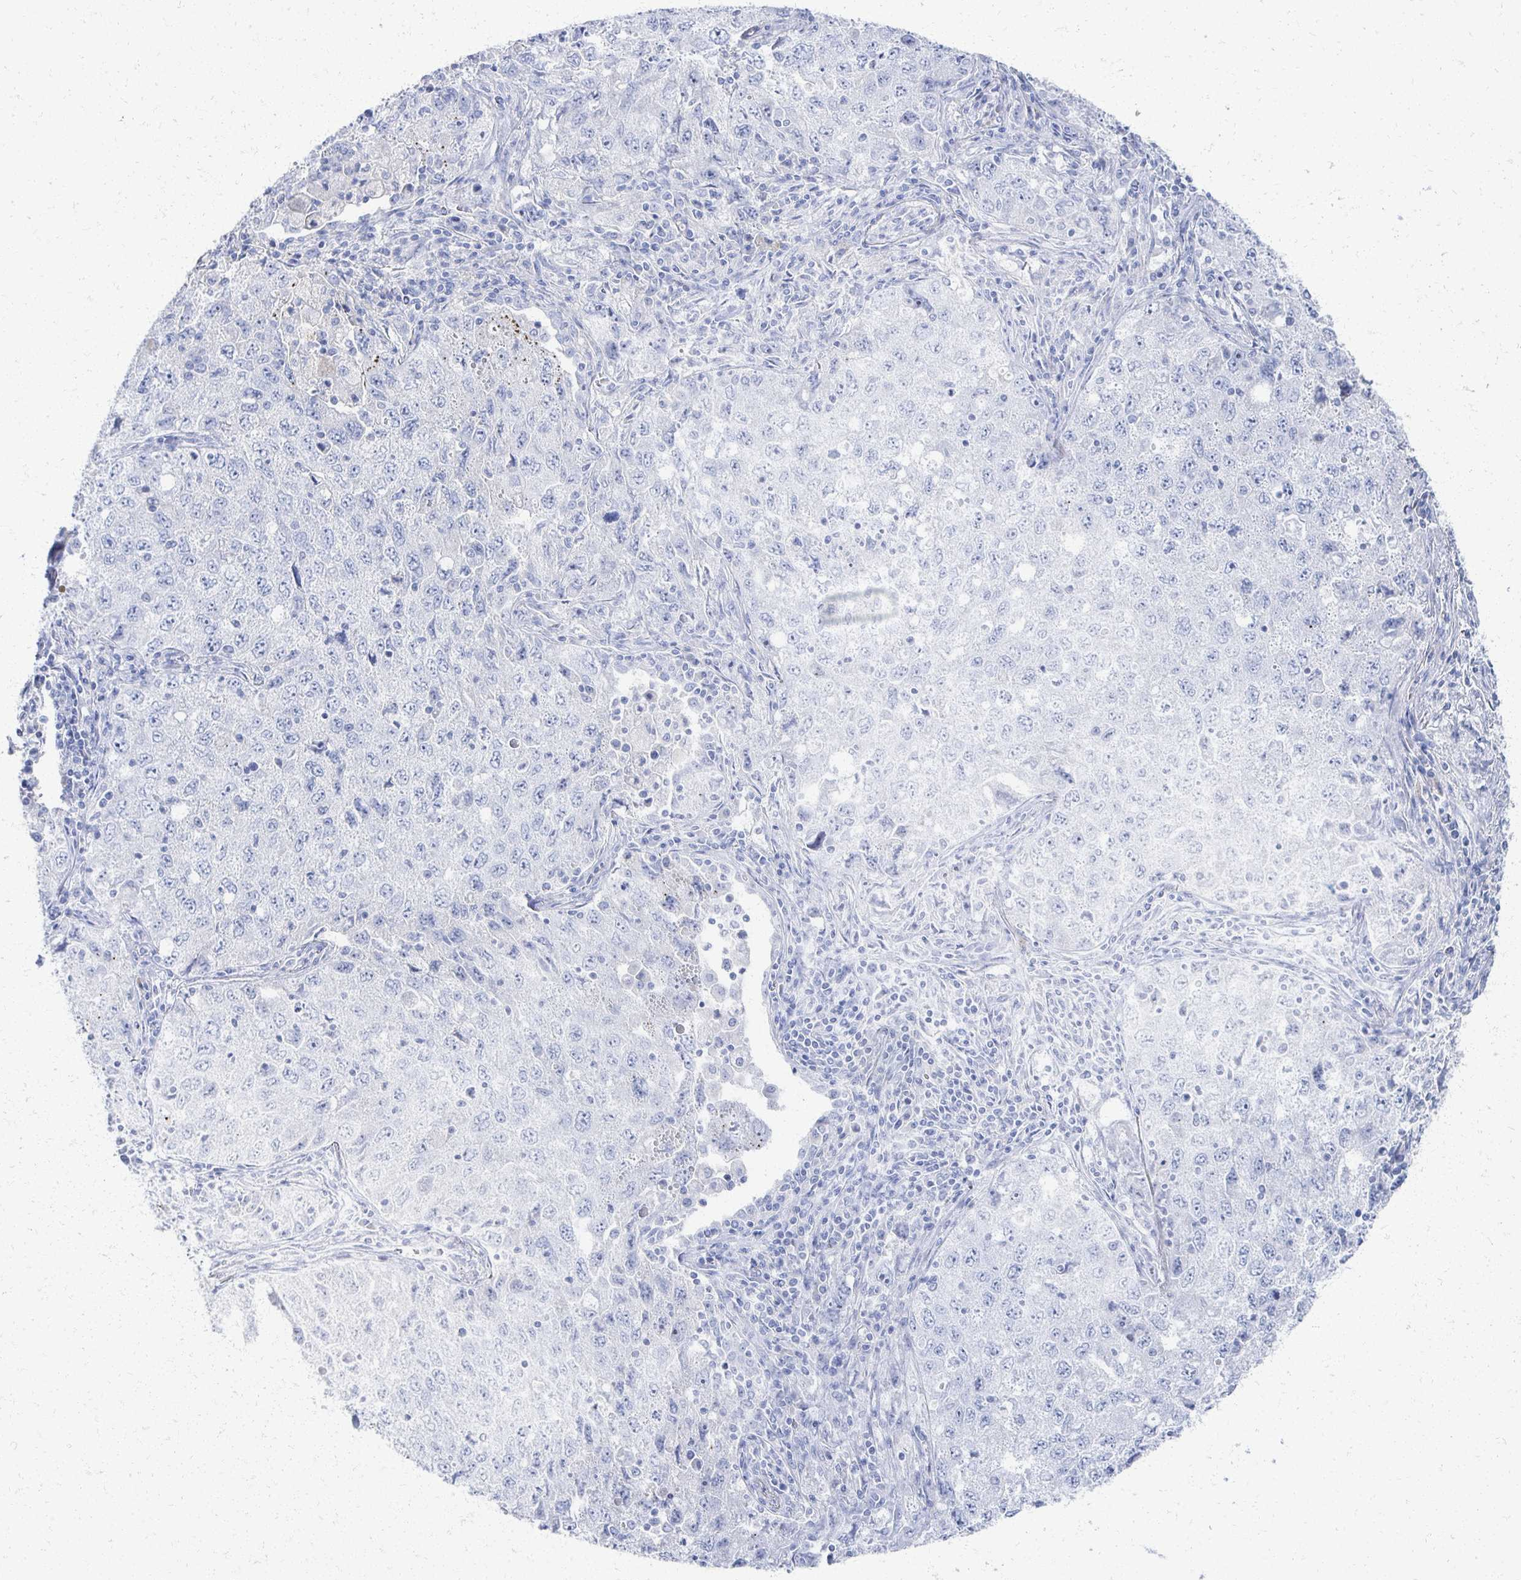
{"staining": {"intensity": "negative", "quantity": "none", "location": "none"}, "tissue": "lung cancer", "cell_type": "Tumor cells", "image_type": "cancer", "snomed": [{"axis": "morphology", "description": "Adenocarcinoma, NOS"}, {"axis": "topography", "description": "Lung"}], "caption": "There is no significant staining in tumor cells of lung cancer. The staining was performed using DAB (3,3'-diaminobenzidine) to visualize the protein expression in brown, while the nuclei were stained in blue with hematoxylin (Magnification: 20x).", "gene": "PRR20A", "patient": {"sex": "female", "age": 57}}